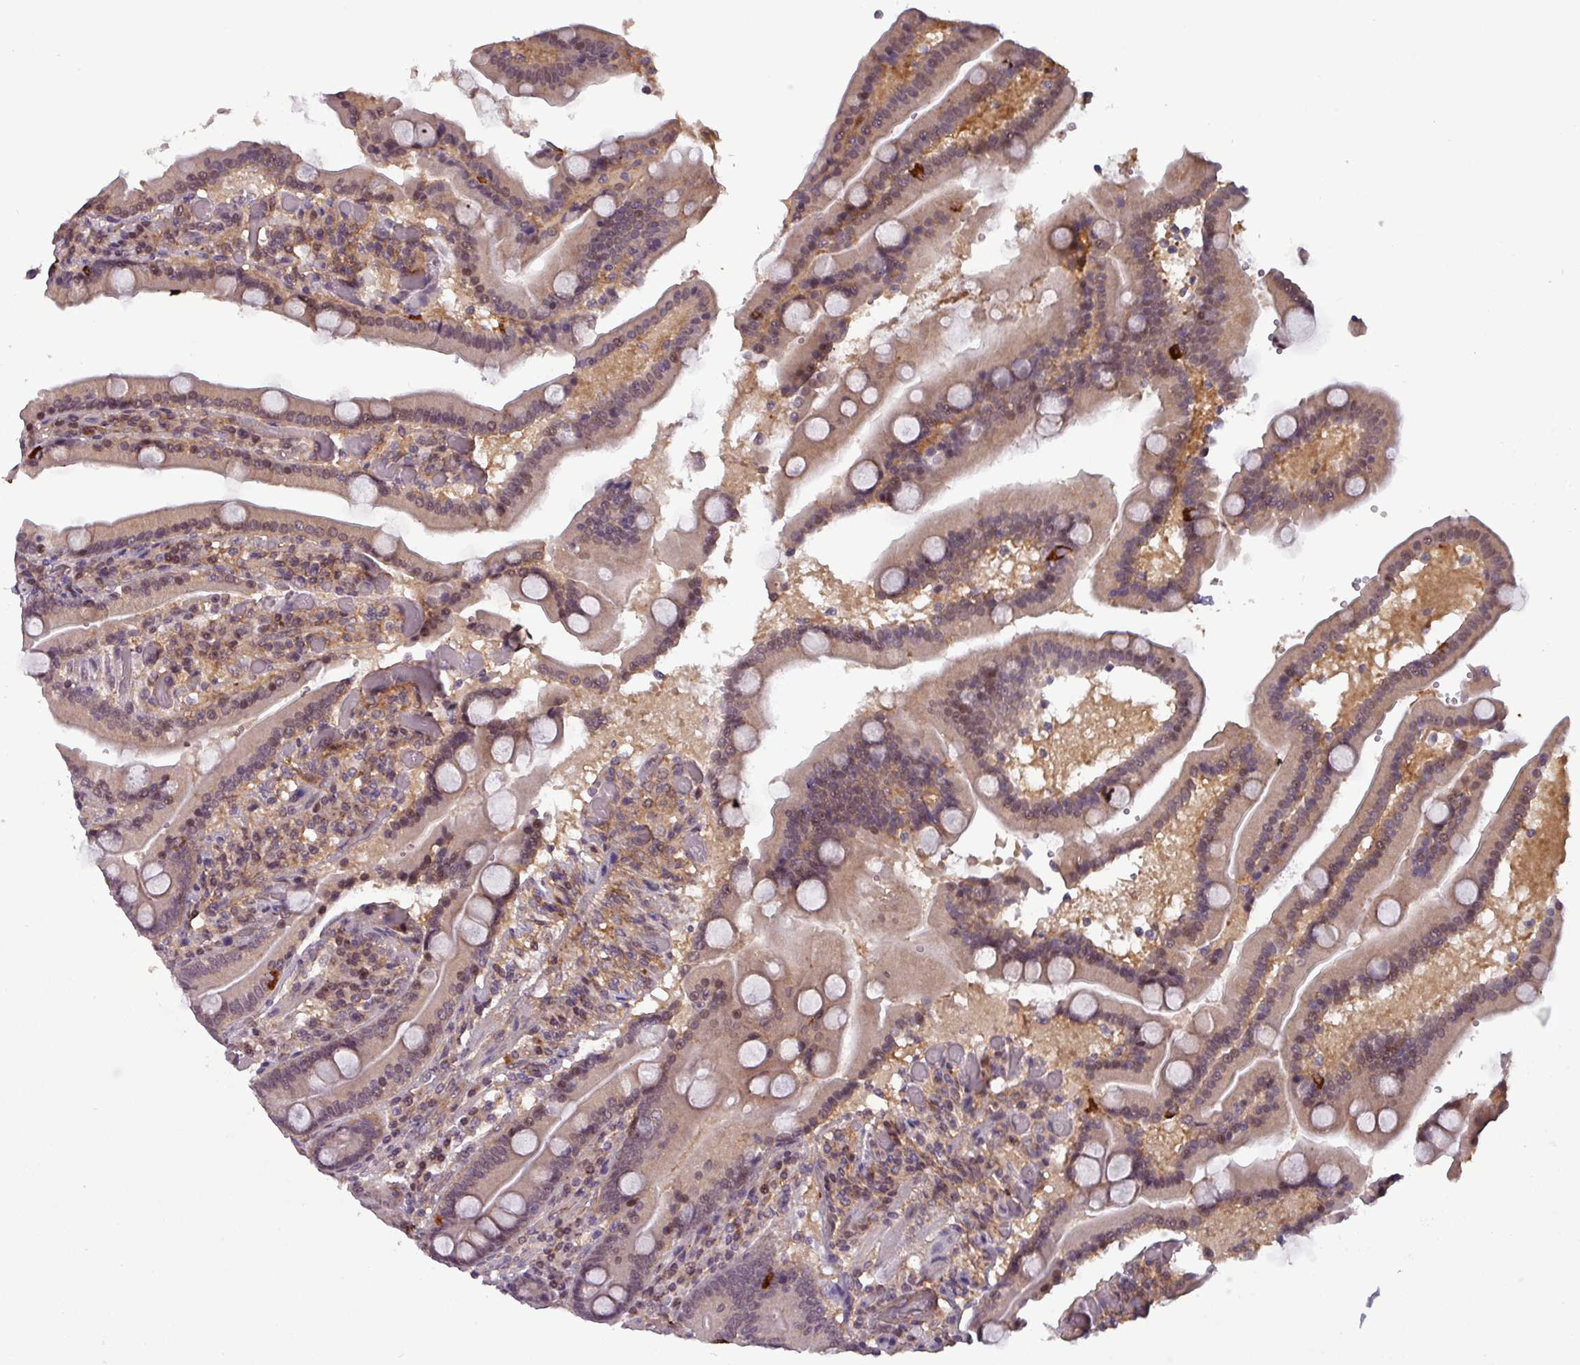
{"staining": {"intensity": "moderate", "quantity": ">75%", "location": "cytoplasmic/membranous,nuclear"}, "tissue": "duodenum", "cell_type": "Glandular cells", "image_type": "normal", "snomed": [{"axis": "morphology", "description": "Normal tissue, NOS"}, {"axis": "topography", "description": "Duodenum"}], "caption": "Glandular cells reveal moderate cytoplasmic/membranous,nuclear positivity in about >75% of cells in normal duodenum. The staining was performed using DAB (3,3'-diaminobenzidine), with brown indicating positive protein expression. Nuclei are stained blue with hematoxylin.", "gene": "NPFFR1", "patient": {"sex": "female", "age": 62}}